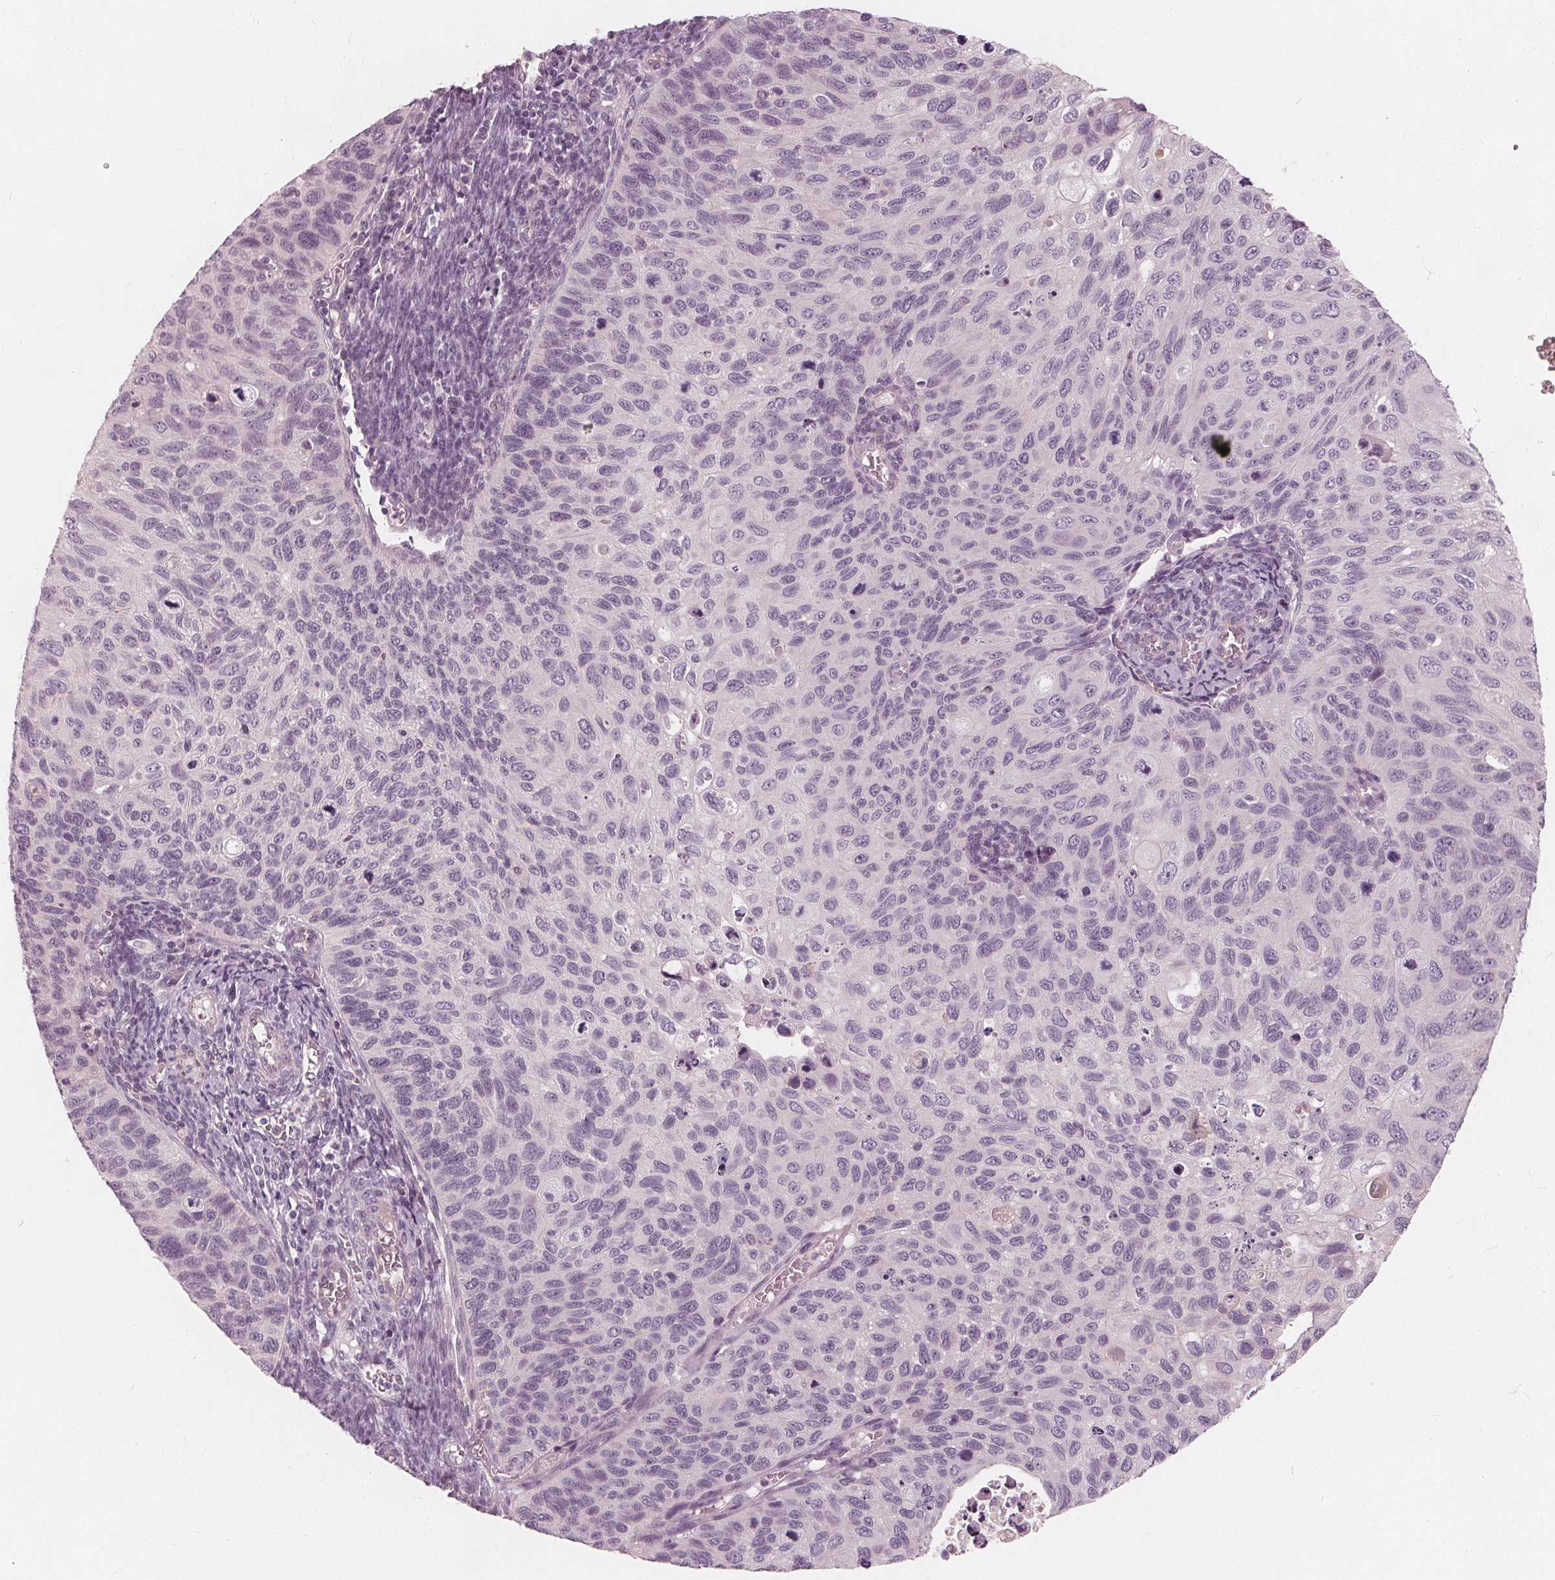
{"staining": {"intensity": "negative", "quantity": "none", "location": "none"}, "tissue": "cervical cancer", "cell_type": "Tumor cells", "image_type": "cancer", "snomed": [{"axis": "morphology", "description": "Squamous cell carcinoma, NOS"}, {"axis": "topography", "description": "Cervix"}], "caption": "Cervical cancer (squamous cell carcinoma) was stained to show a protein in brown. There is no significant positivity in tumor cells. (DAB (3,3'-diaminobenzidine) IHC with hematoxylin counter stain).", "gene": "SAT2", "patient": {"sex": "female", "age": 70}}